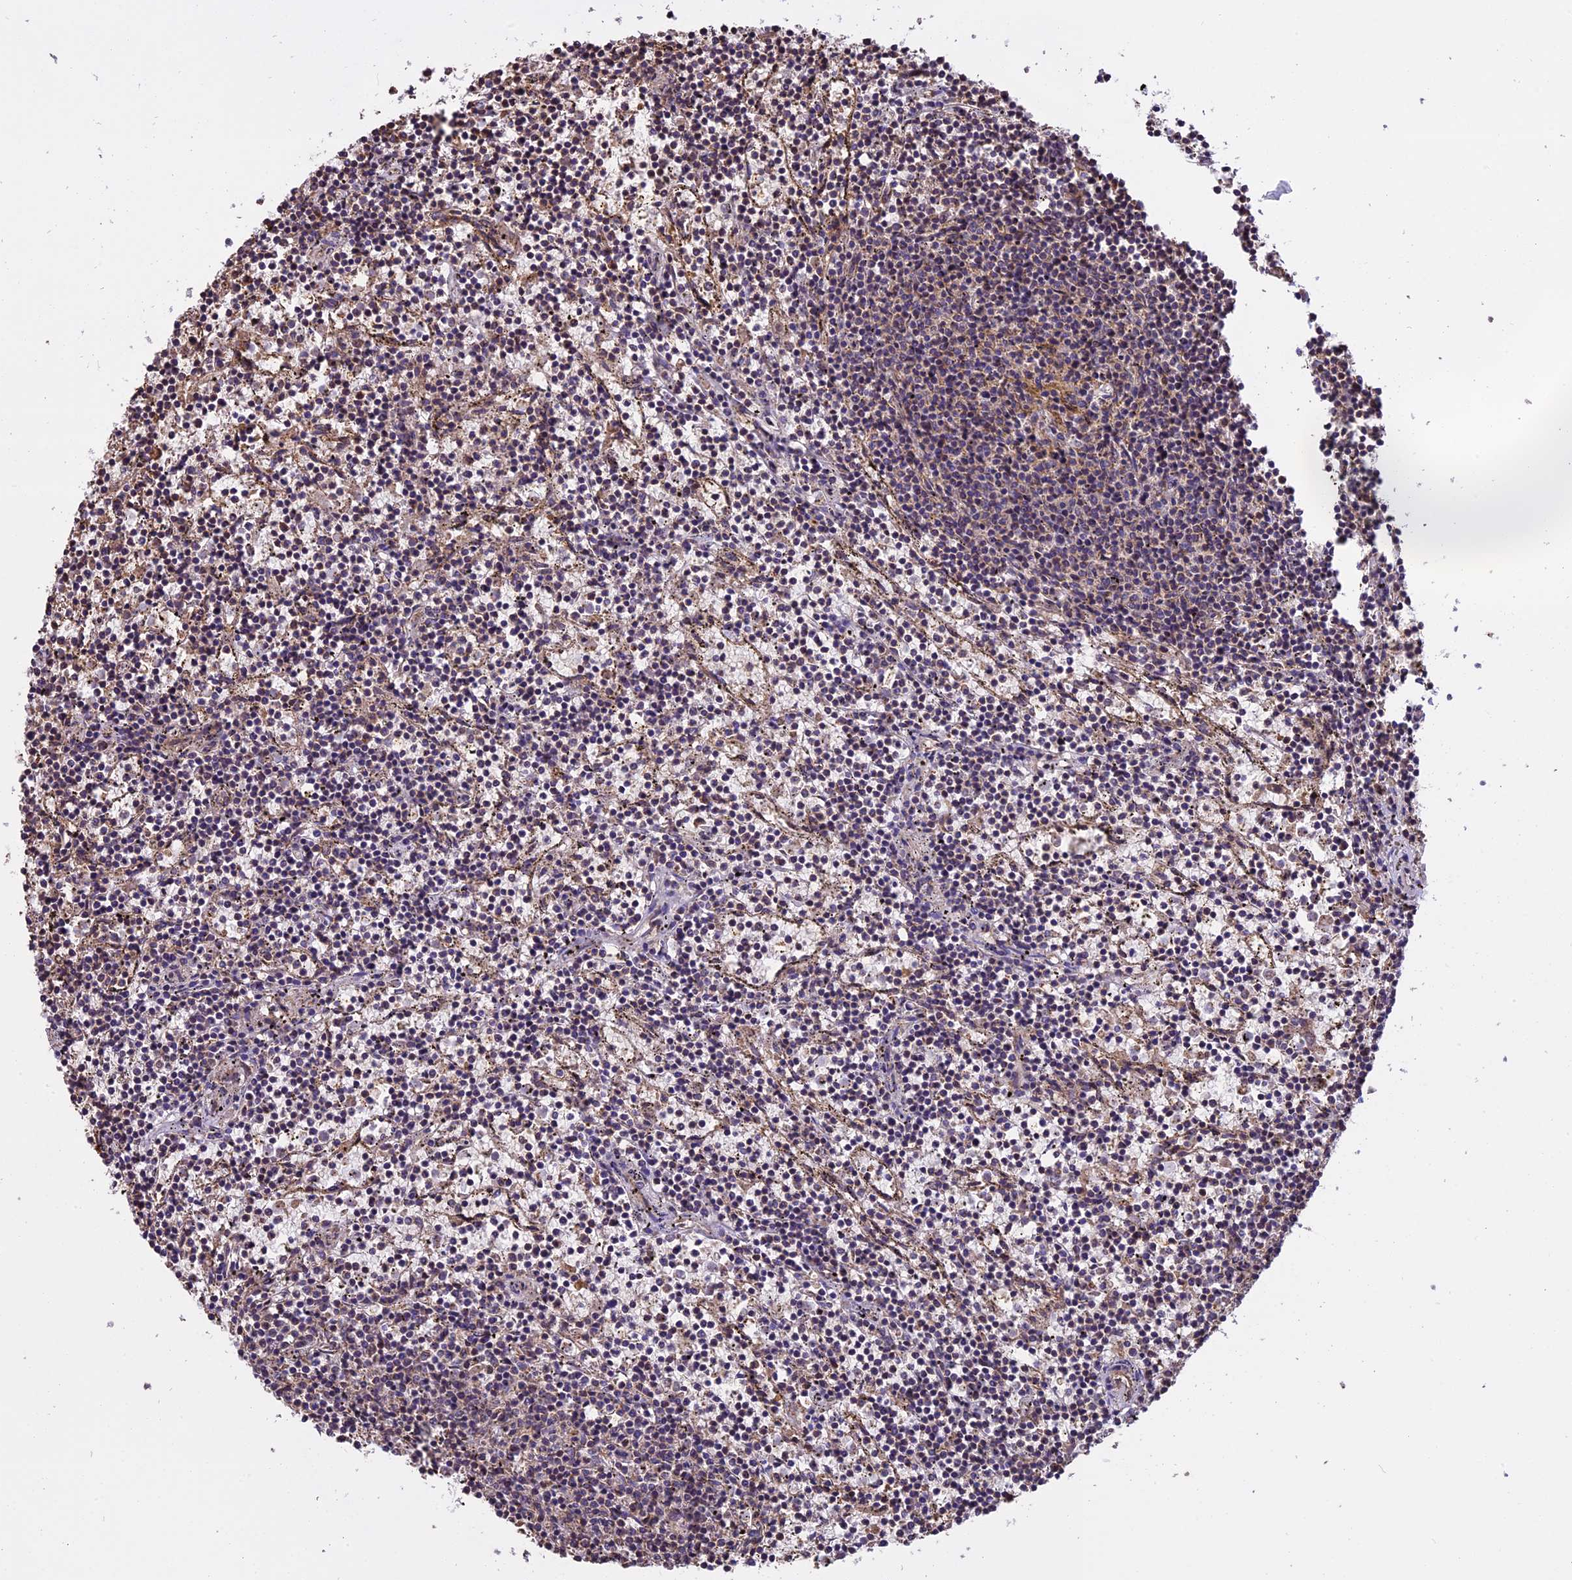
{"staining": {"intensity": "negative", "quantity": "none", "location": "none"}, "tissue": "lymphoma", "cell_type": "Tumor cells", "image_type": "cancer", "snomed": [{"axis": "morphology", "description": "Malignant lymphoma, non-Hodgkin's type, Low grade"}, {"axis": "topography", "description": "Spleen"}], "caption": "A high-resolution image shows IHC staining of lymphoma, which demonstrates no significant expression in tumor cells.", "gene": "CHMP2A", "patient": {"sex": "female", "age": 50}}